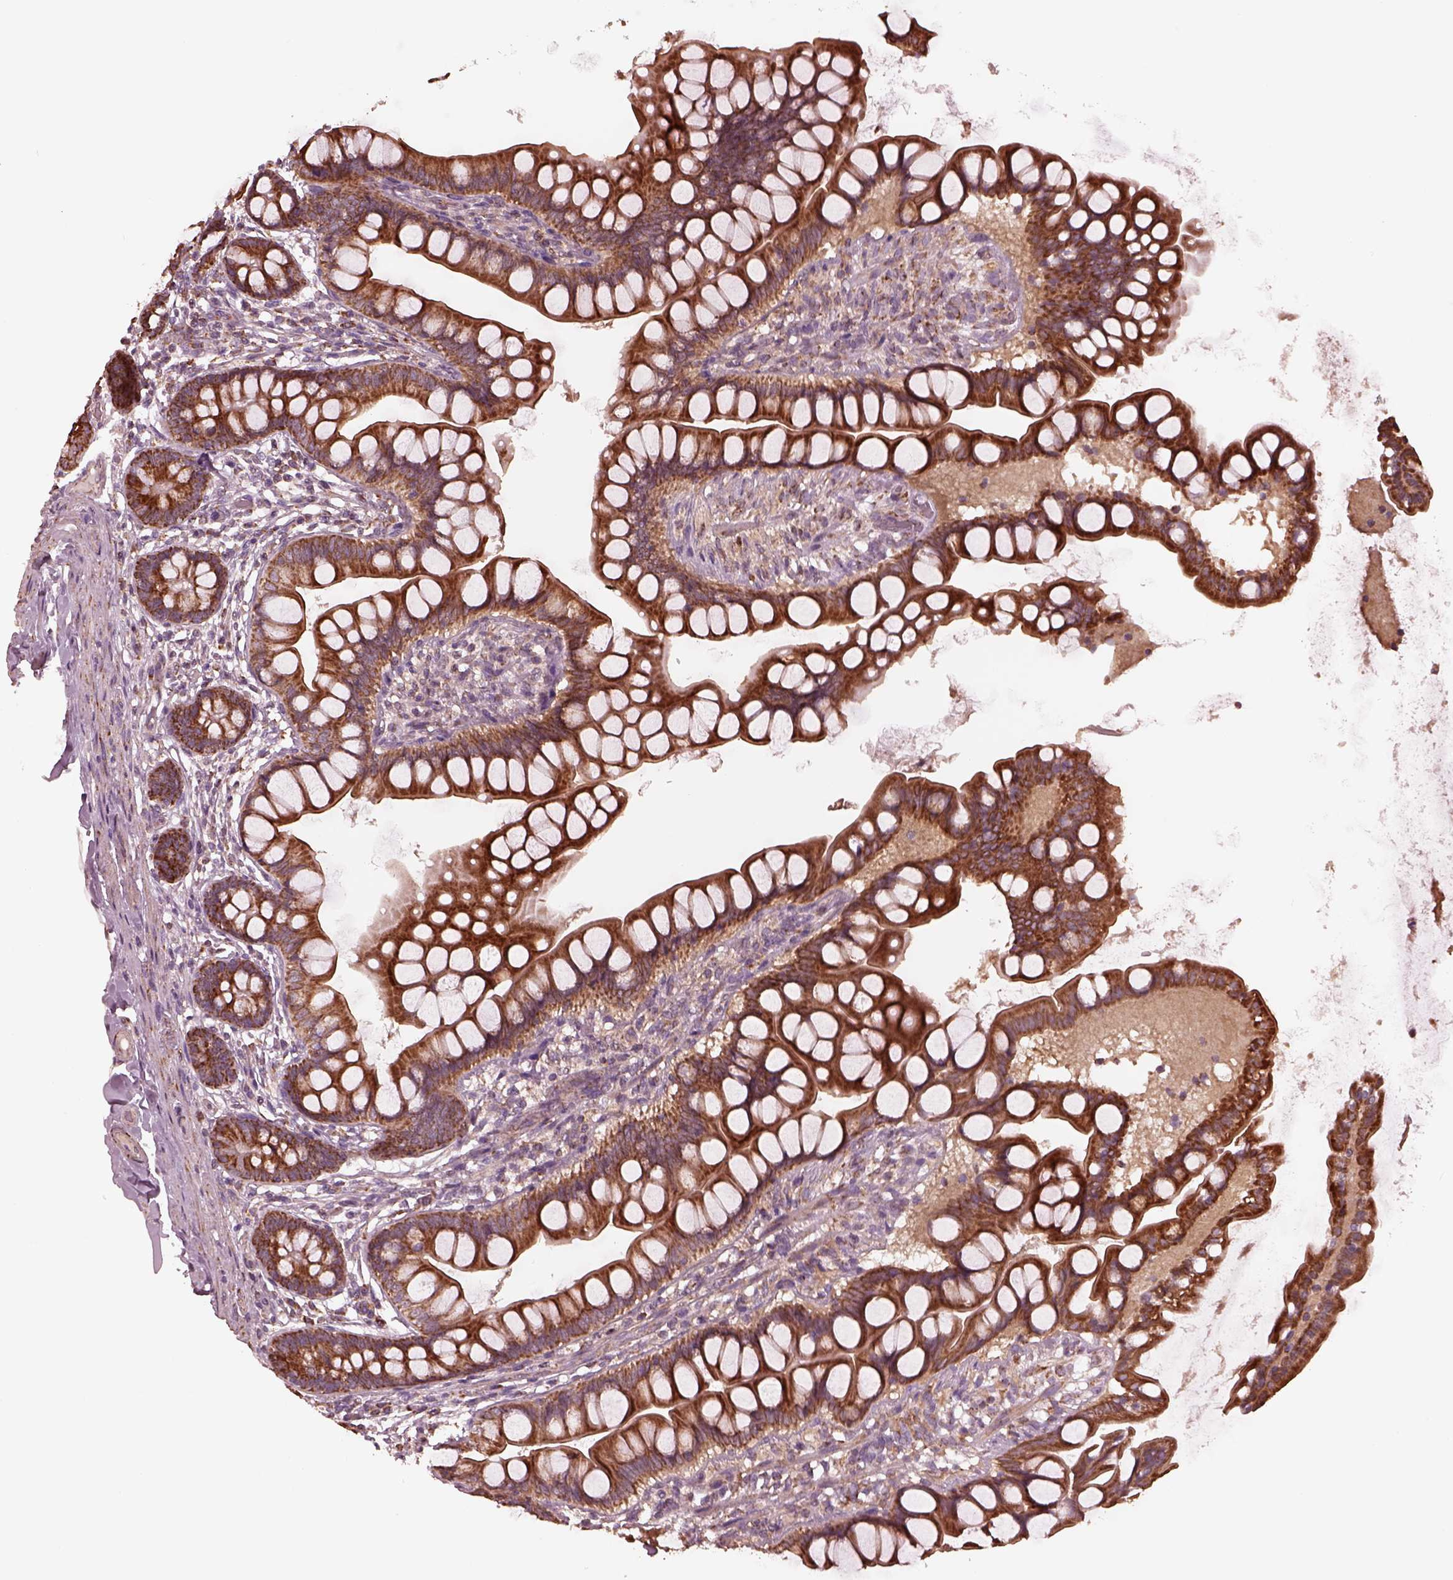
{"staining": {"intensity": "strong", "quantity": ">75%", "location": "cytoplasmic/membranous"}, "tissue": "small intestine", "cell_type": "Glandular cells", "image_type": "normal", "snomed": [{"axis": "morphology", "description": "Normal tissue, NOS"}, {"axis": "topography", "description": "Small intestine"}], "caption": "A high-resolution histopathology image shows immunohistochemistry (IHC) staining of normal small intestine, which shows strong cytoplasmic/membranous positivity in approximately >75% of glandular cells. Immunohistochemistry (ihc) stains the protein of interest in brown and the nuclei are stained blue.", "gene": "NDUFB10", "patient": {"sex": "male", "age": 70}}